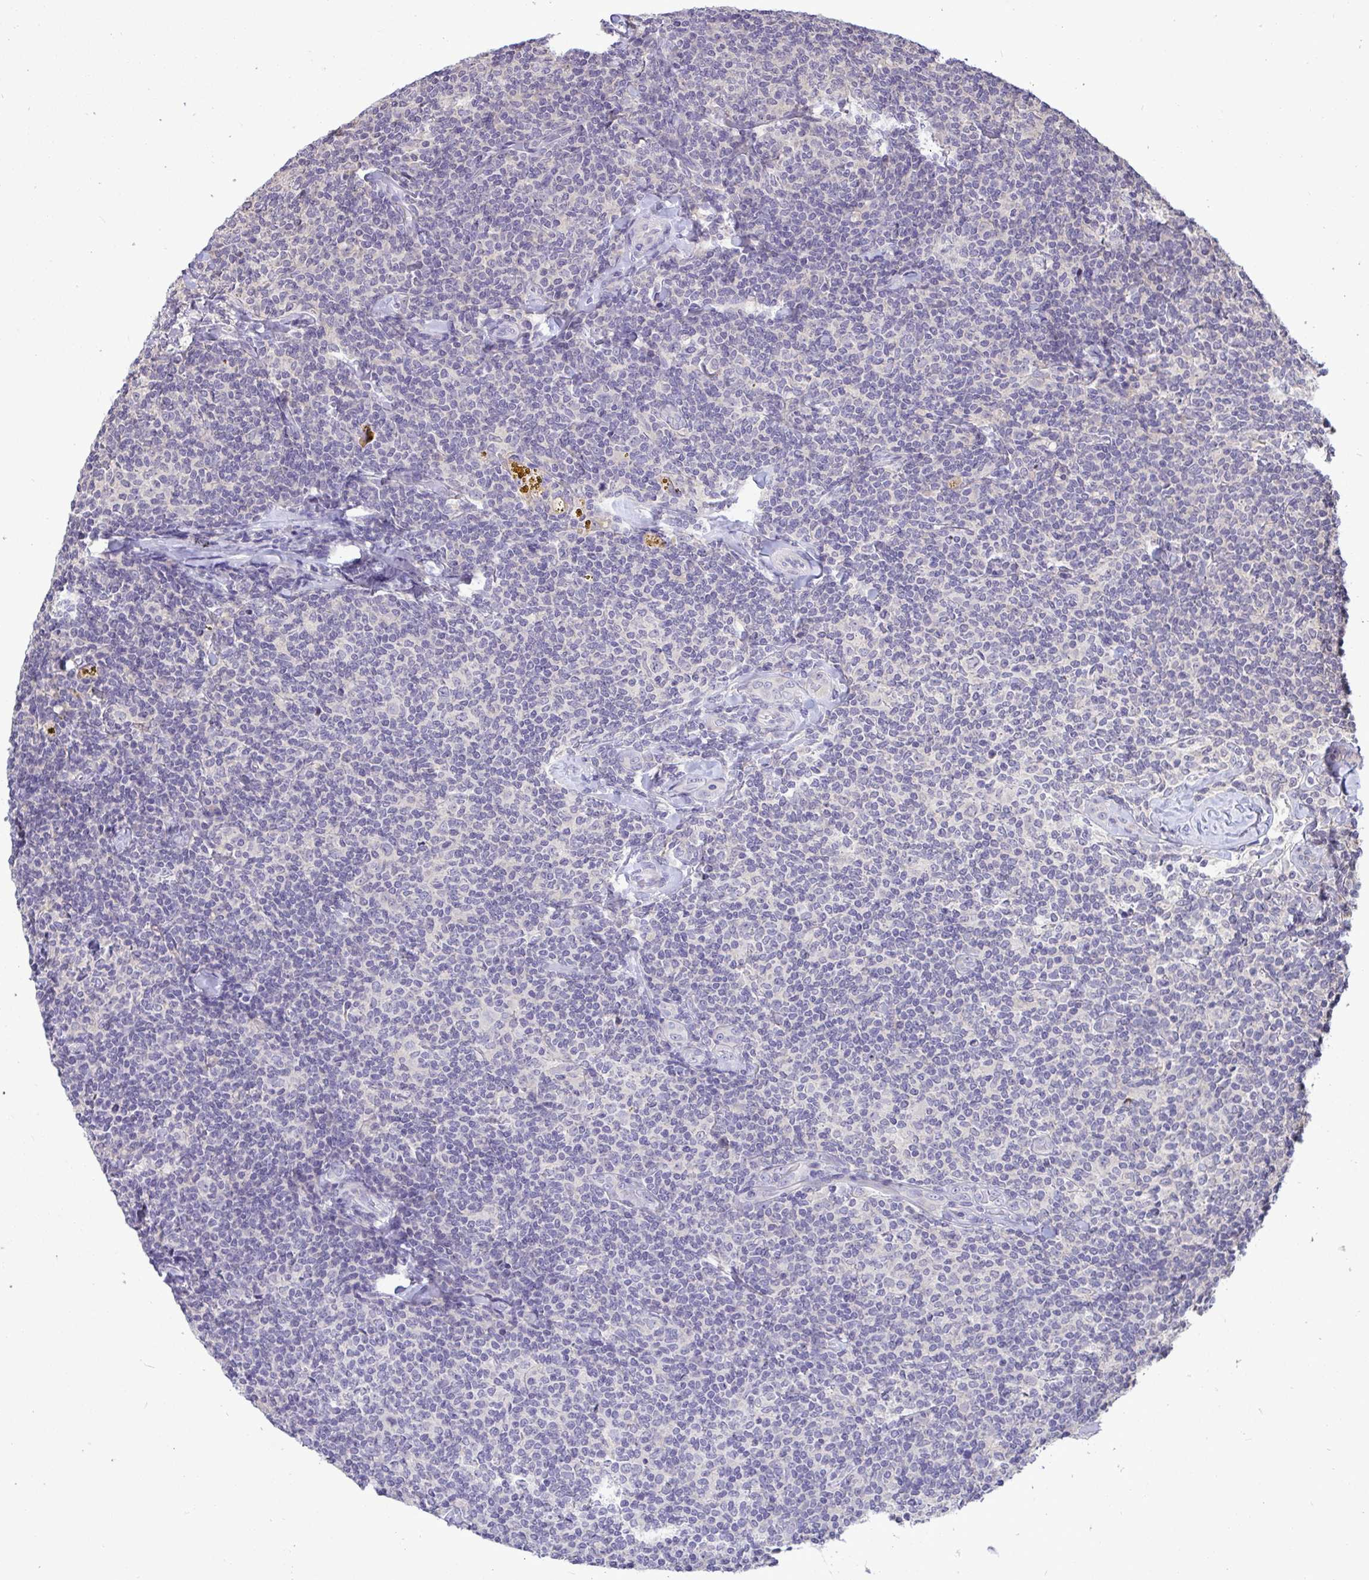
{"staining": {"intensity": "negative", "quantity": "none", "location": "none"}, "tissue": "lymphoma", "cell_type": "Tumor cells", "image_type": "cancer", "snomed": [{"axis": "morphology", "description": "Malignant lymphoma, non-Hodgkin's type, Low grade"}, {"axis": "topography", "description": "Lymph node"}], "caption": "This is an IHC micrograph of lymphoma. There is no expression in tumor cells.", "gene": "TMEM41A", "patient": {"sex": "female", "age": 56}}